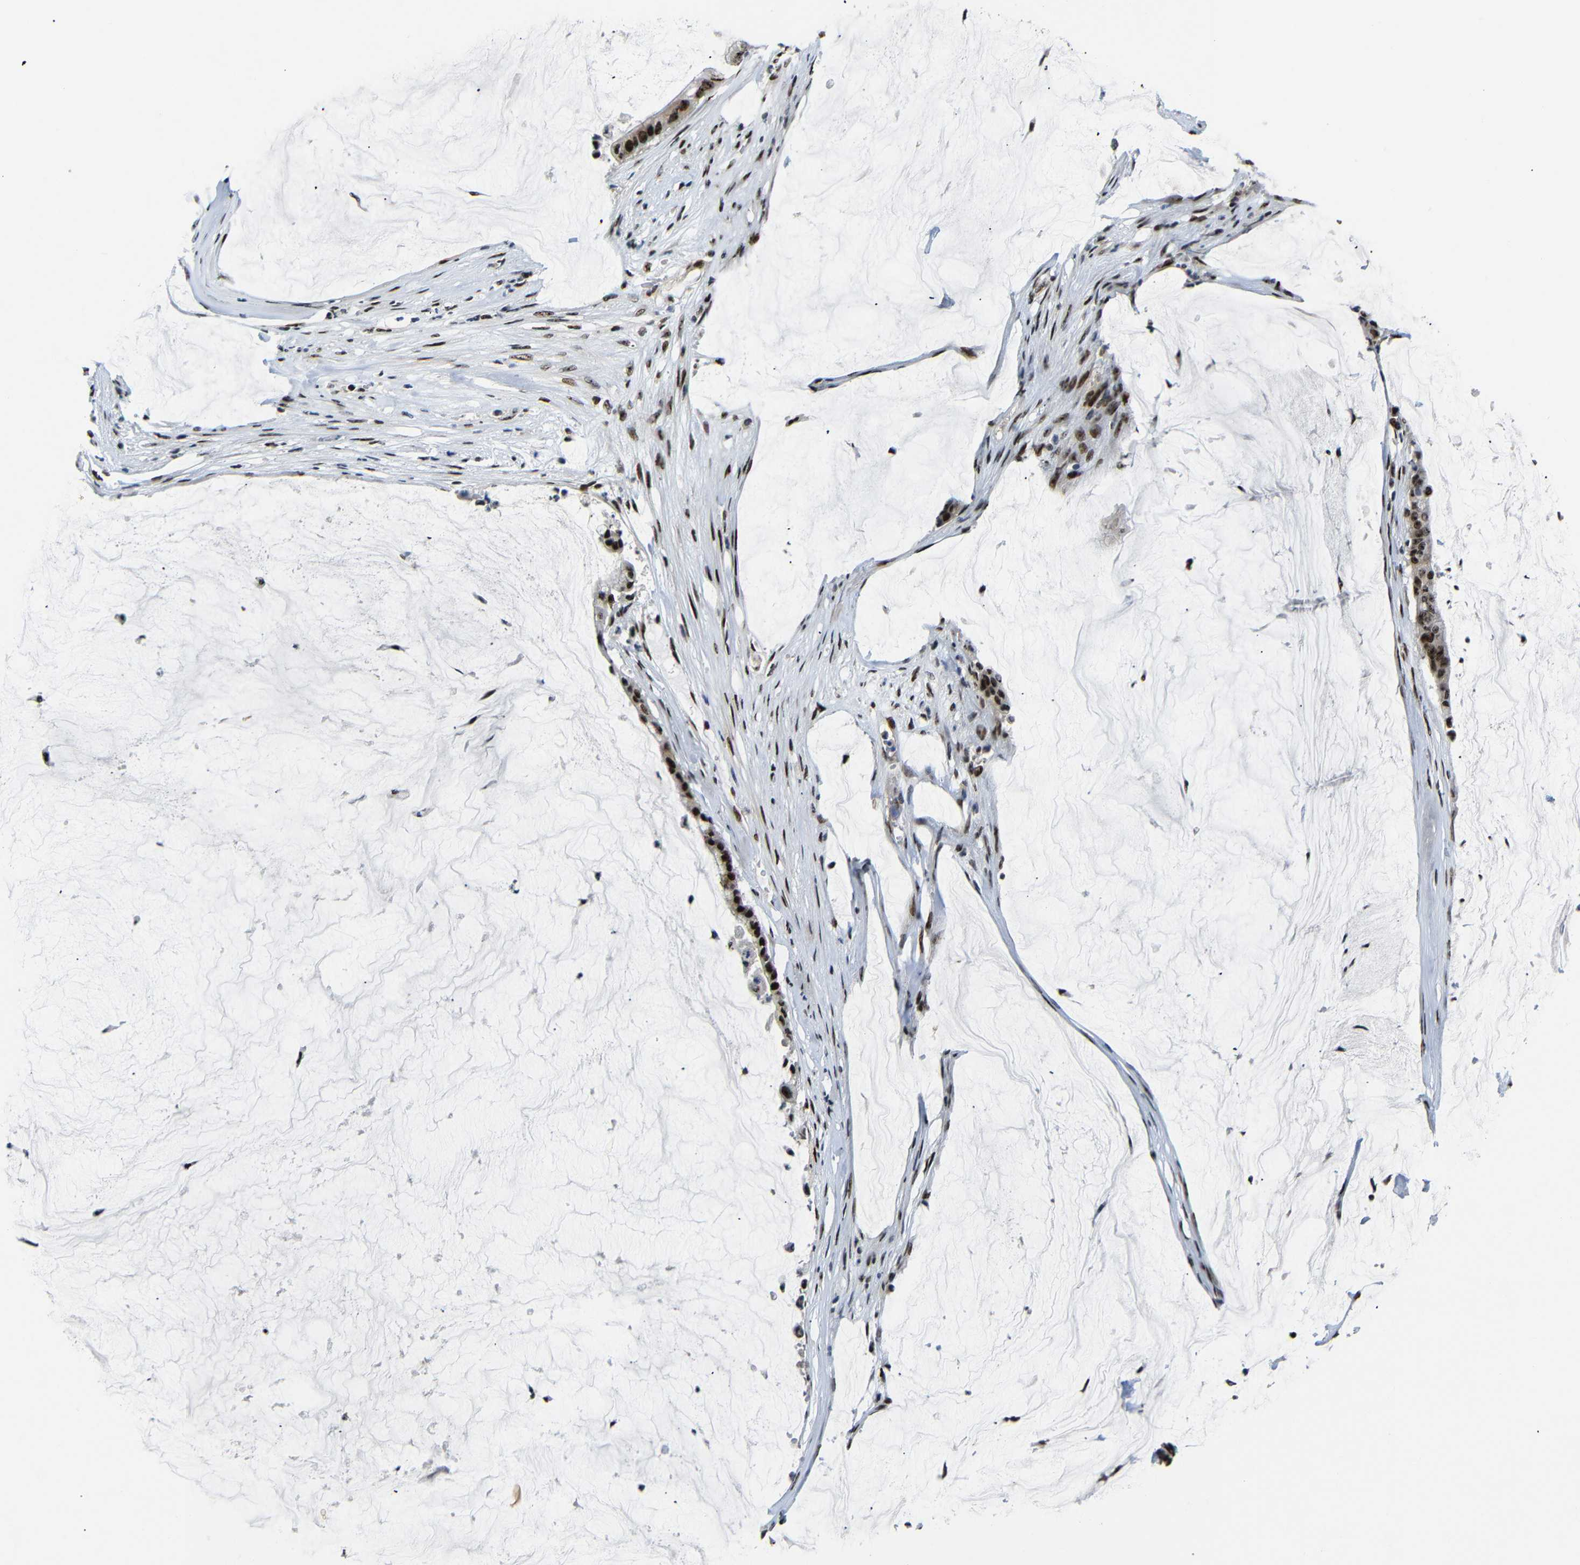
{"staining": {"intensity": "strong", "quantity": ">75%", "location": "nuclear"}, "tissue": "pancreatic cancer", "cell_type": "Tumor cells", "image_type": "cancer", "snomed": [{"axis": "morphology", "description": "Adenocarcinoma, NOS"}, {"axis": "topography", "description": "Pancreas"}], "caption": "The immunohistochemical stain labels strong nuclear positivity in tumor cells of pancreatic adenocarcinoma tissue. (IHC, brightfield microscopy, high magnification).", "gene": "SETDB2", "patient": {"sex": "male", "age": 41}}